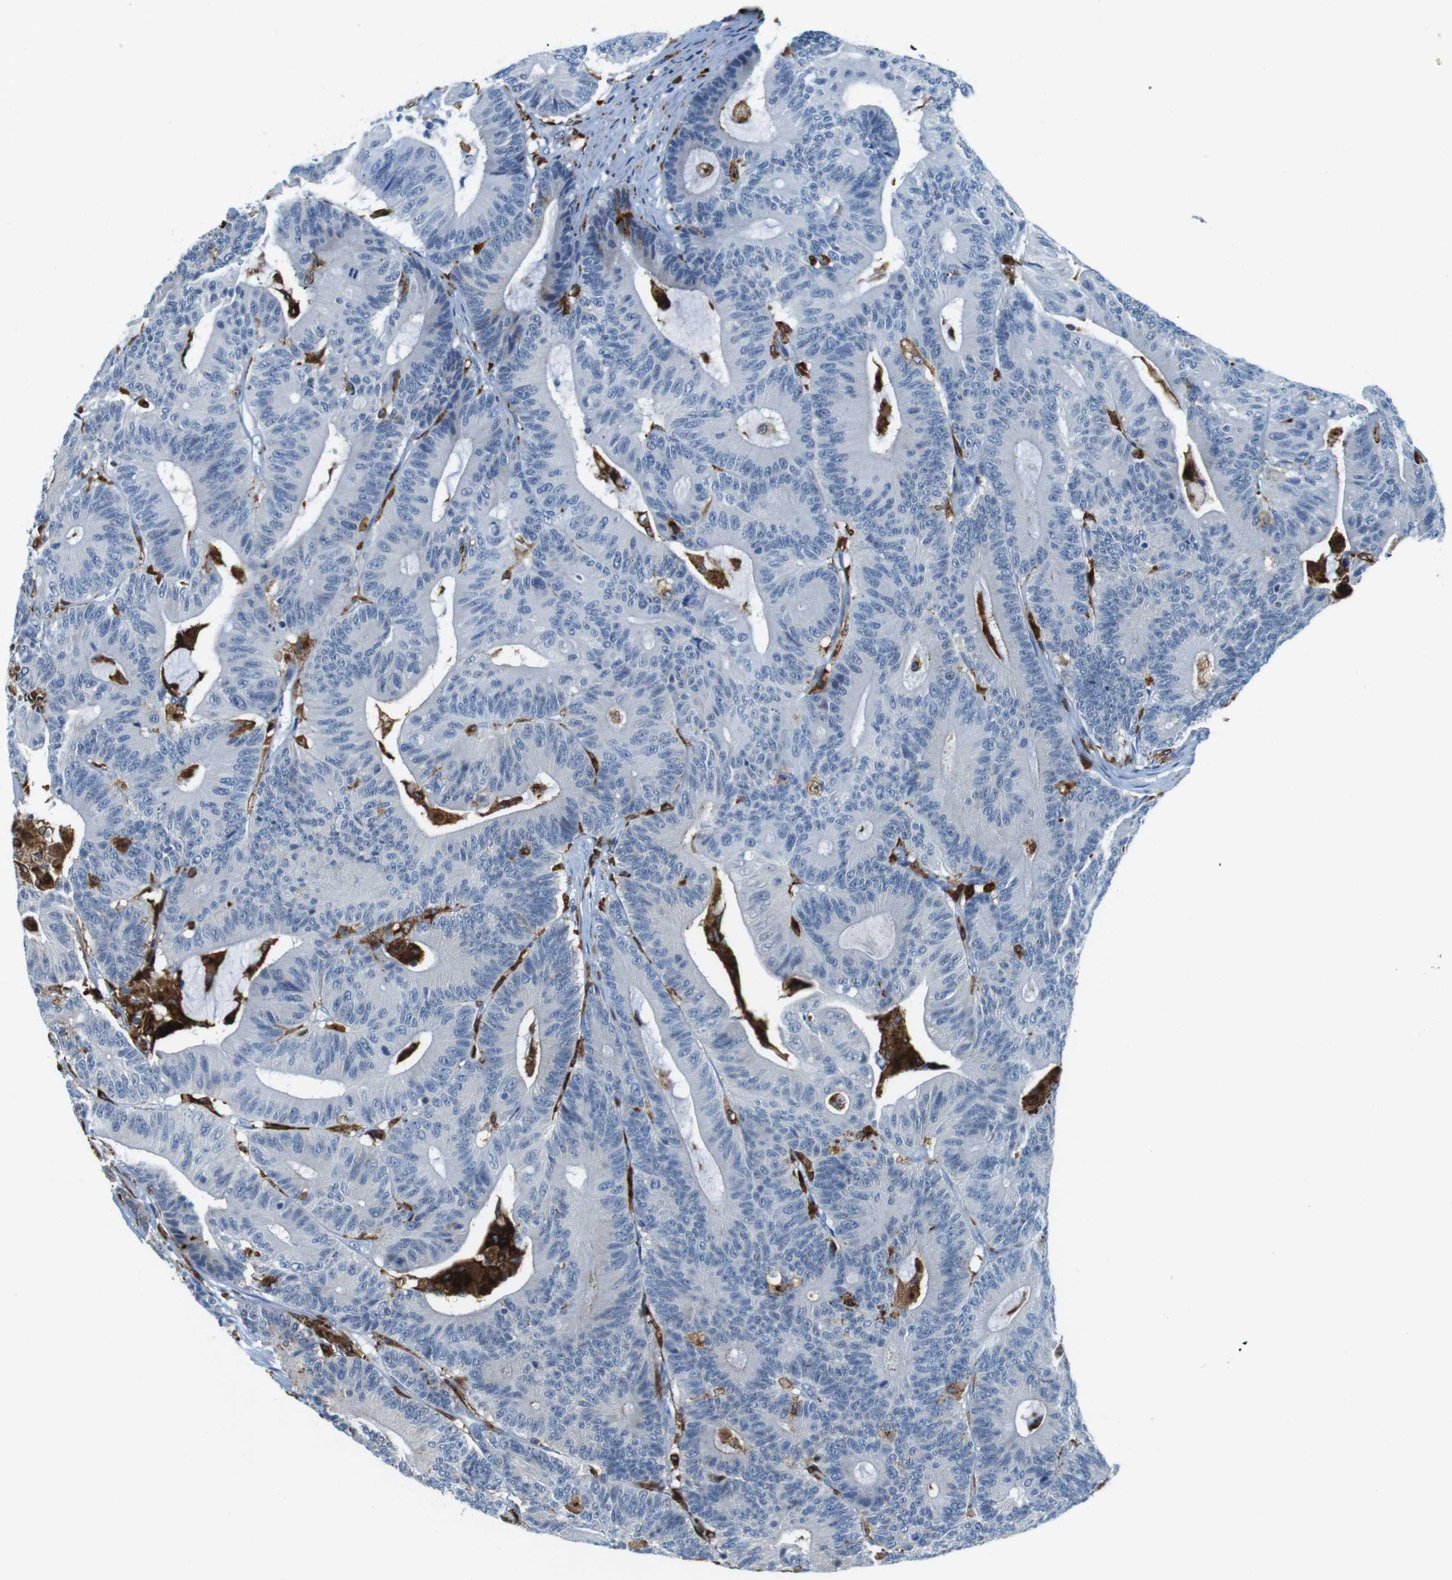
{"staining": {"intensity": "negative", "quantity": "none", "location": "none"}, "tissue": "colorectal cancer", "cell_type": "Tumor cells", "image_type": "cancer", "snomed": [{"axis": "morphology", "description": "Adenocarcinoma, NOS"}, {"axis": "topography", "description": "Colon"}], "caption": "High power microscopy photomicrograph of an immunohistochemistry histopathology image of colorectal adenocarcinoma, revealing no significant positivity in tumor cells.", "gene": "CIITA", "patient": {"sex": "female", "age": 84}}